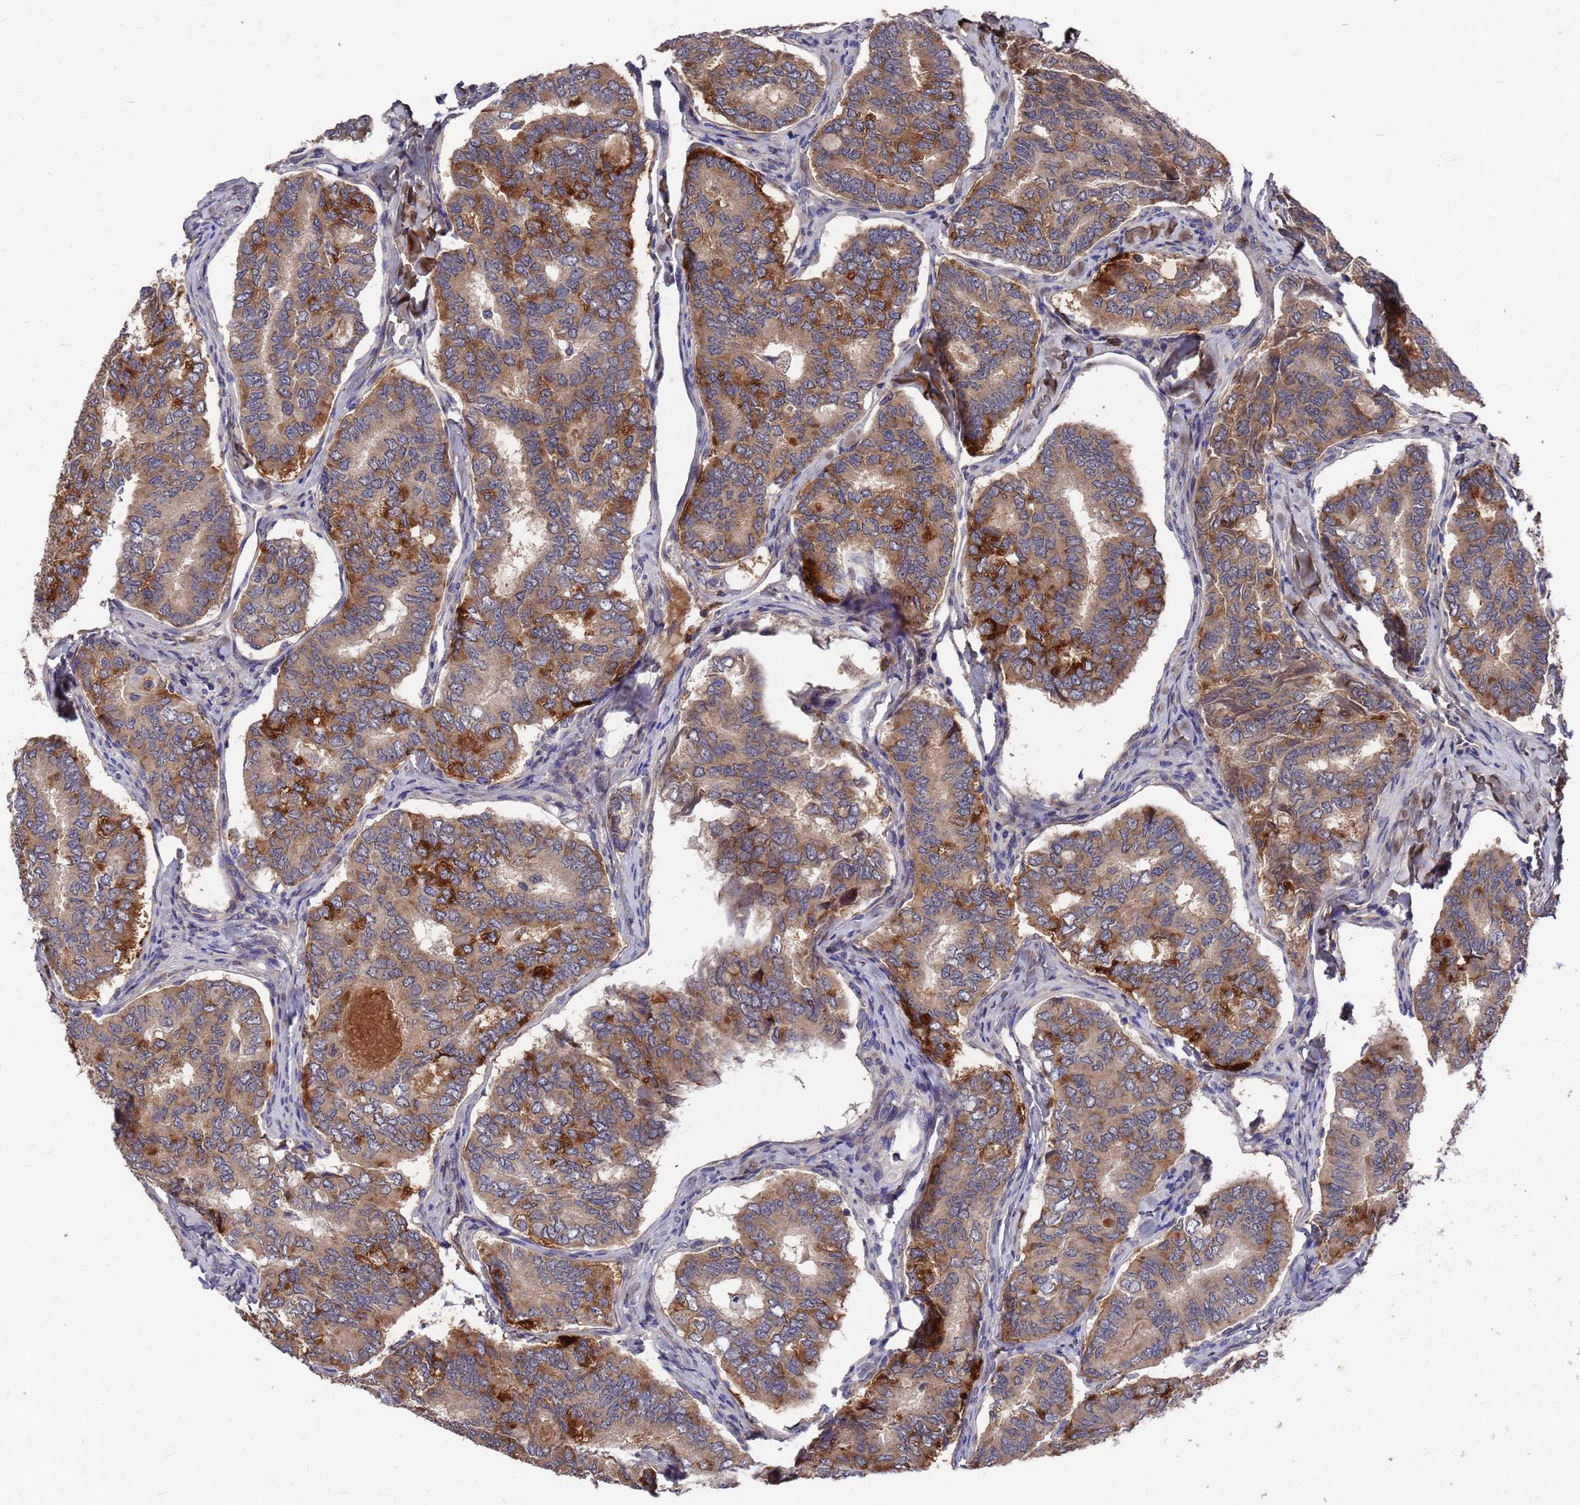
{"staining": {"intensity": "moderate", "quantity": ">75%", "location": "cytoplasmic/membranous"}, "tissue": "thyroid cancer", "cell_type": "Tumor cells", "image_type": "cancer", "snomed": [{"axis": "morphology", "description": "Papillary adenocarcinoma, NOS"}, {"axis": "topography", "description": "Thyroid gland"}], "caption": "Thyroid cancer (papillary adenocarcinoma) stained with a brown dye demonstrates moderate cytoplasmic/membranous positive positivity in approximately >75% of tumor cells.", "gene": "ZNF717", "patient": {"sex": "female", "age": 35}}